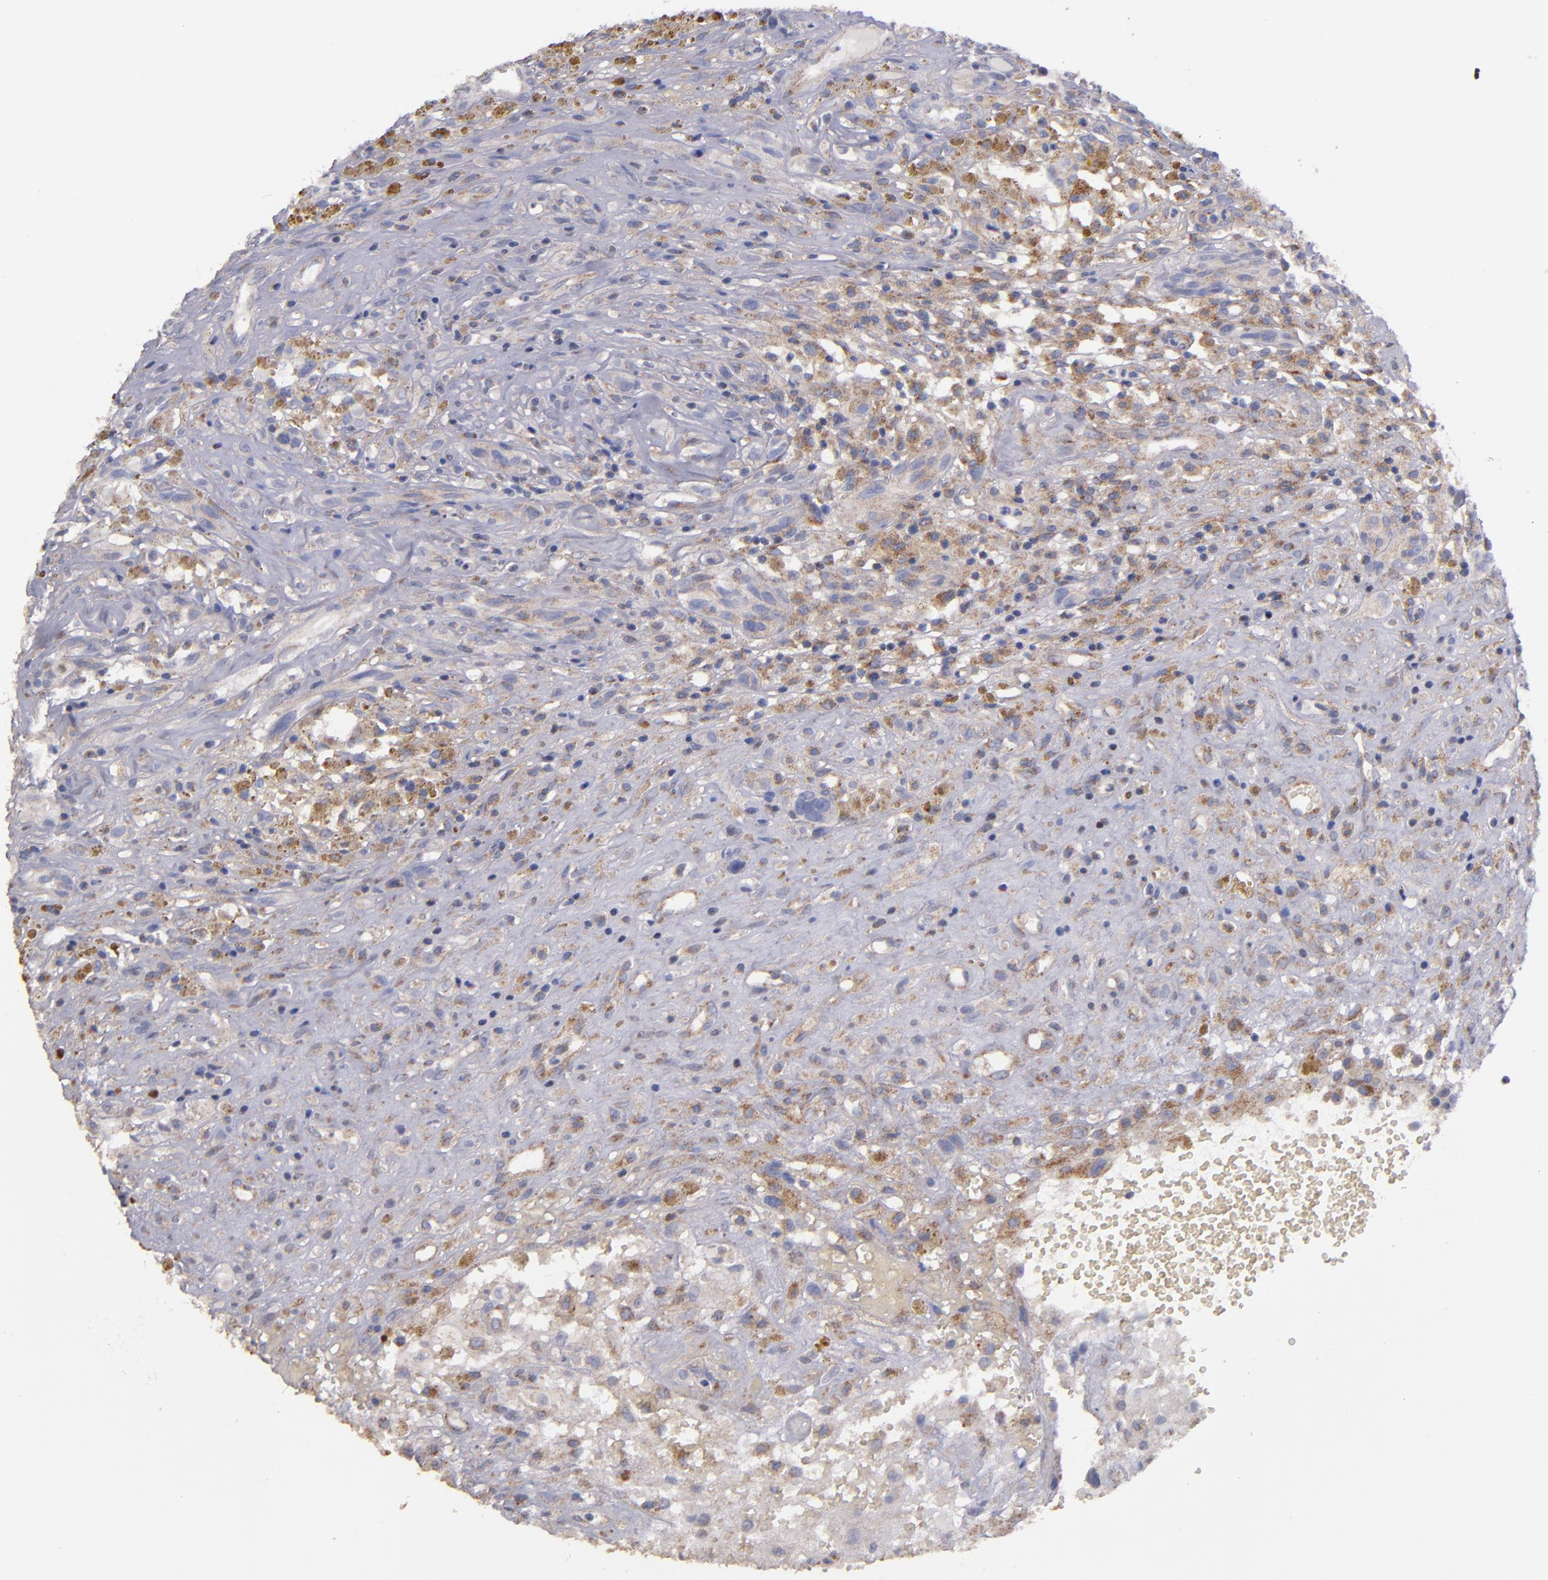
{"staining": {"intensity": "weak", "quantity": "25%-75%", "location": "cytoplasmic/membranous"}, "tissue": "glioma", "cell_type": "Tumor cells", "image_type": "cancer", "snomed": [{"axis": "morphology", "description": "Glioma, malignant, High grade"}, {"axis": "topography", "description": "Brain"}], "caption": "Immunohistochemistry staining of high-grade glioma (malignant), which reveals low levels of weak cytoplasmic/membranous positivity in about 25%-75% of tumor cells indicating weak cytoplasmic/membranous protein expression. The staining was performed using DAB (3,3'-diaminobenzidine) (brown) for protein detection and nuclei were counterstained in hematoxylin (blue).", "gene": "CLTA", "patient": {"sex": "male", "age": 66}}